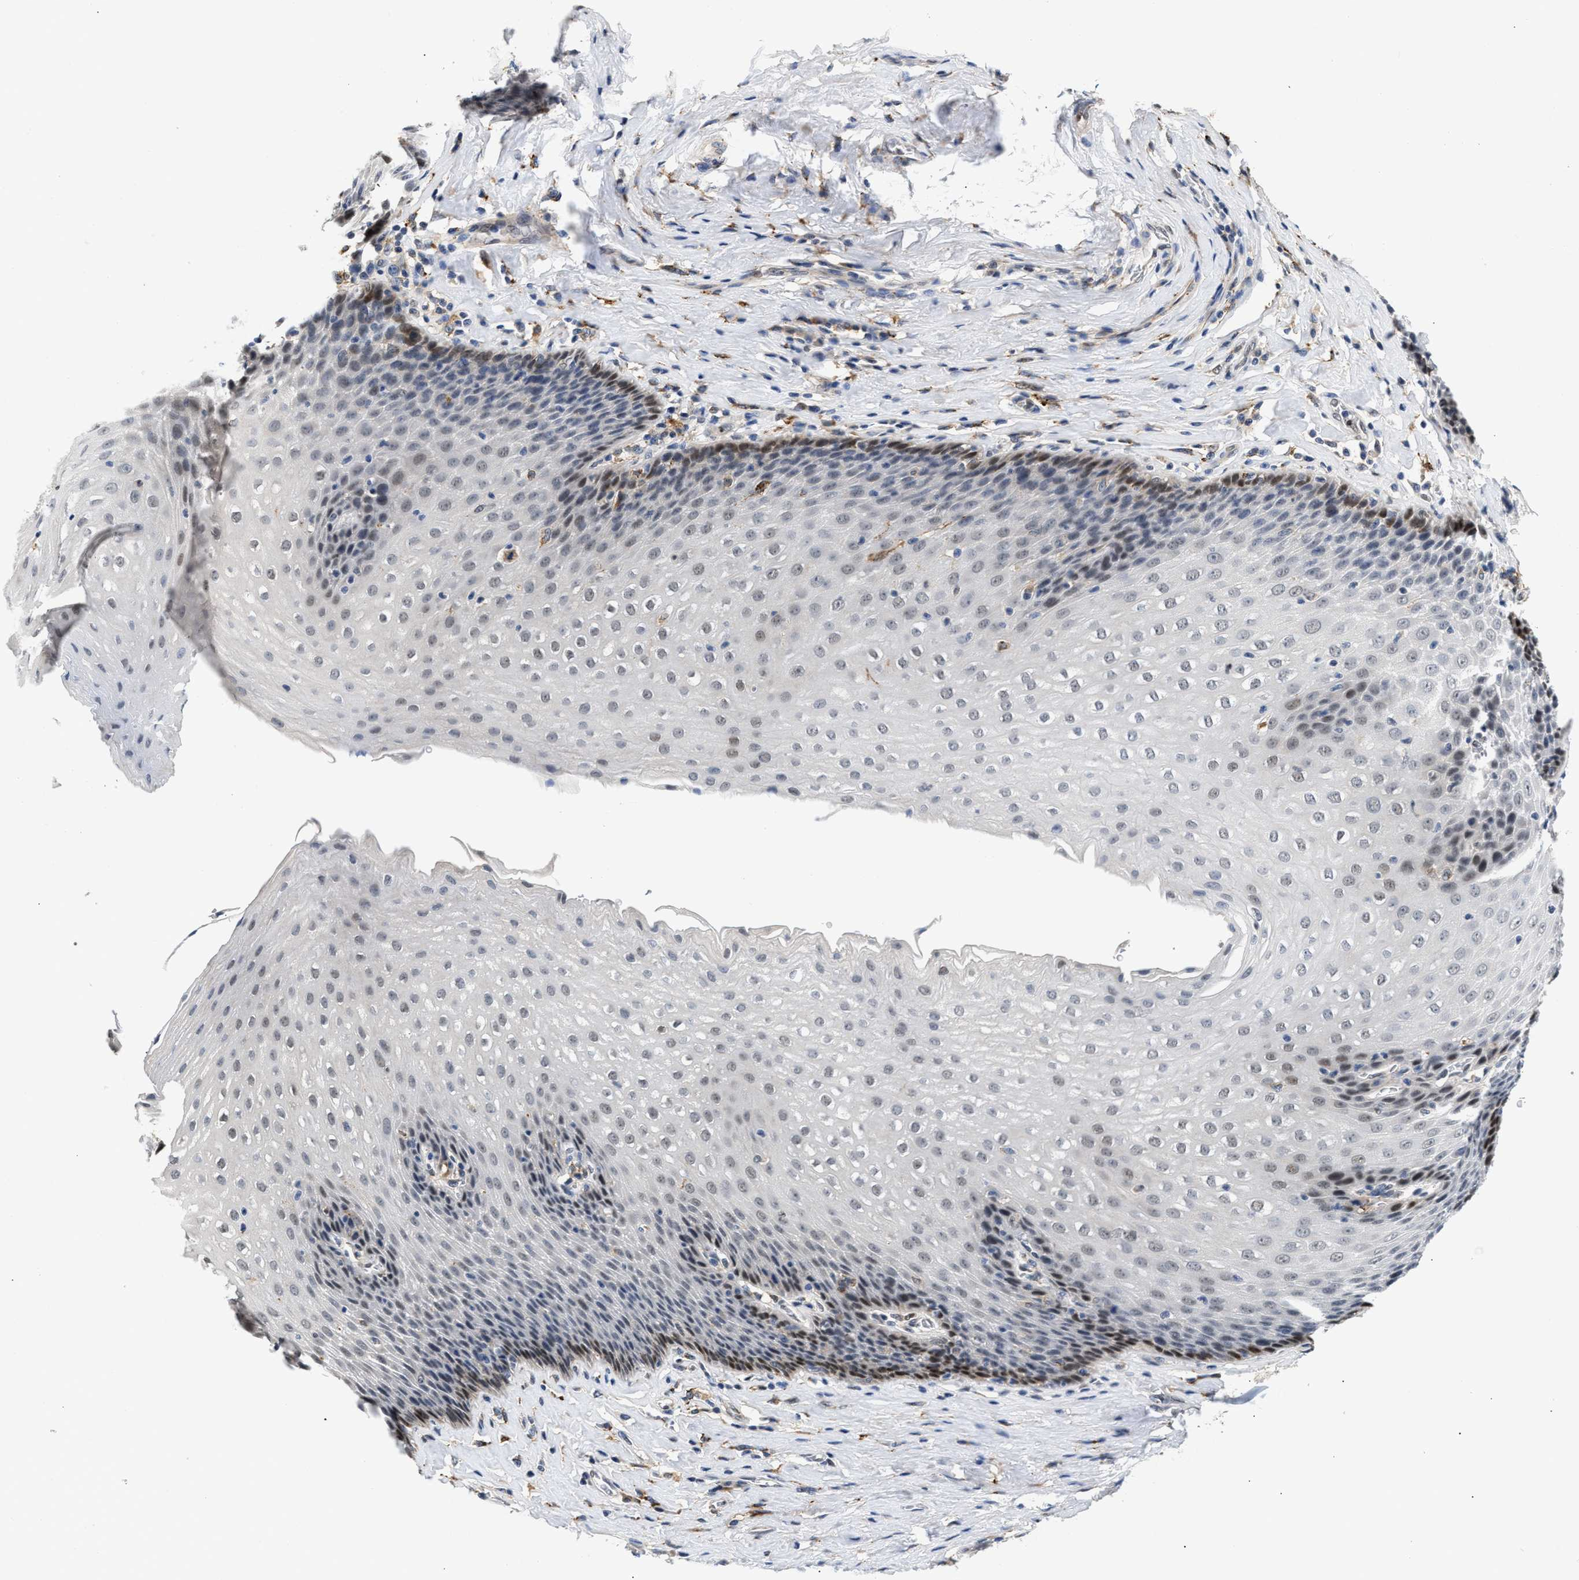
{"staining": {"intensity": "weak", "quantity": "<25%", "location": "cytoplasmic/membranous,nuclear"}, "tissue": "esophagus", "cell_type": "Squamous epithelial cells", "image_type": "normal", "snomed": [{"axis": "morphology", "description": "Normal tissue, NOS"}, {"axis": "topography", "description": "Esophagus"}], "caption": "An immunohistochemistry histopathology image of normal esophagus is shown. There is no staining in squamous epithelial cells of esophagus. (Brightfield microscopy of DAB immunohistochemistry (IHC) at high magnification).", "gene": "PPM1L", "patient": {"sex": "female", "age": 61}}